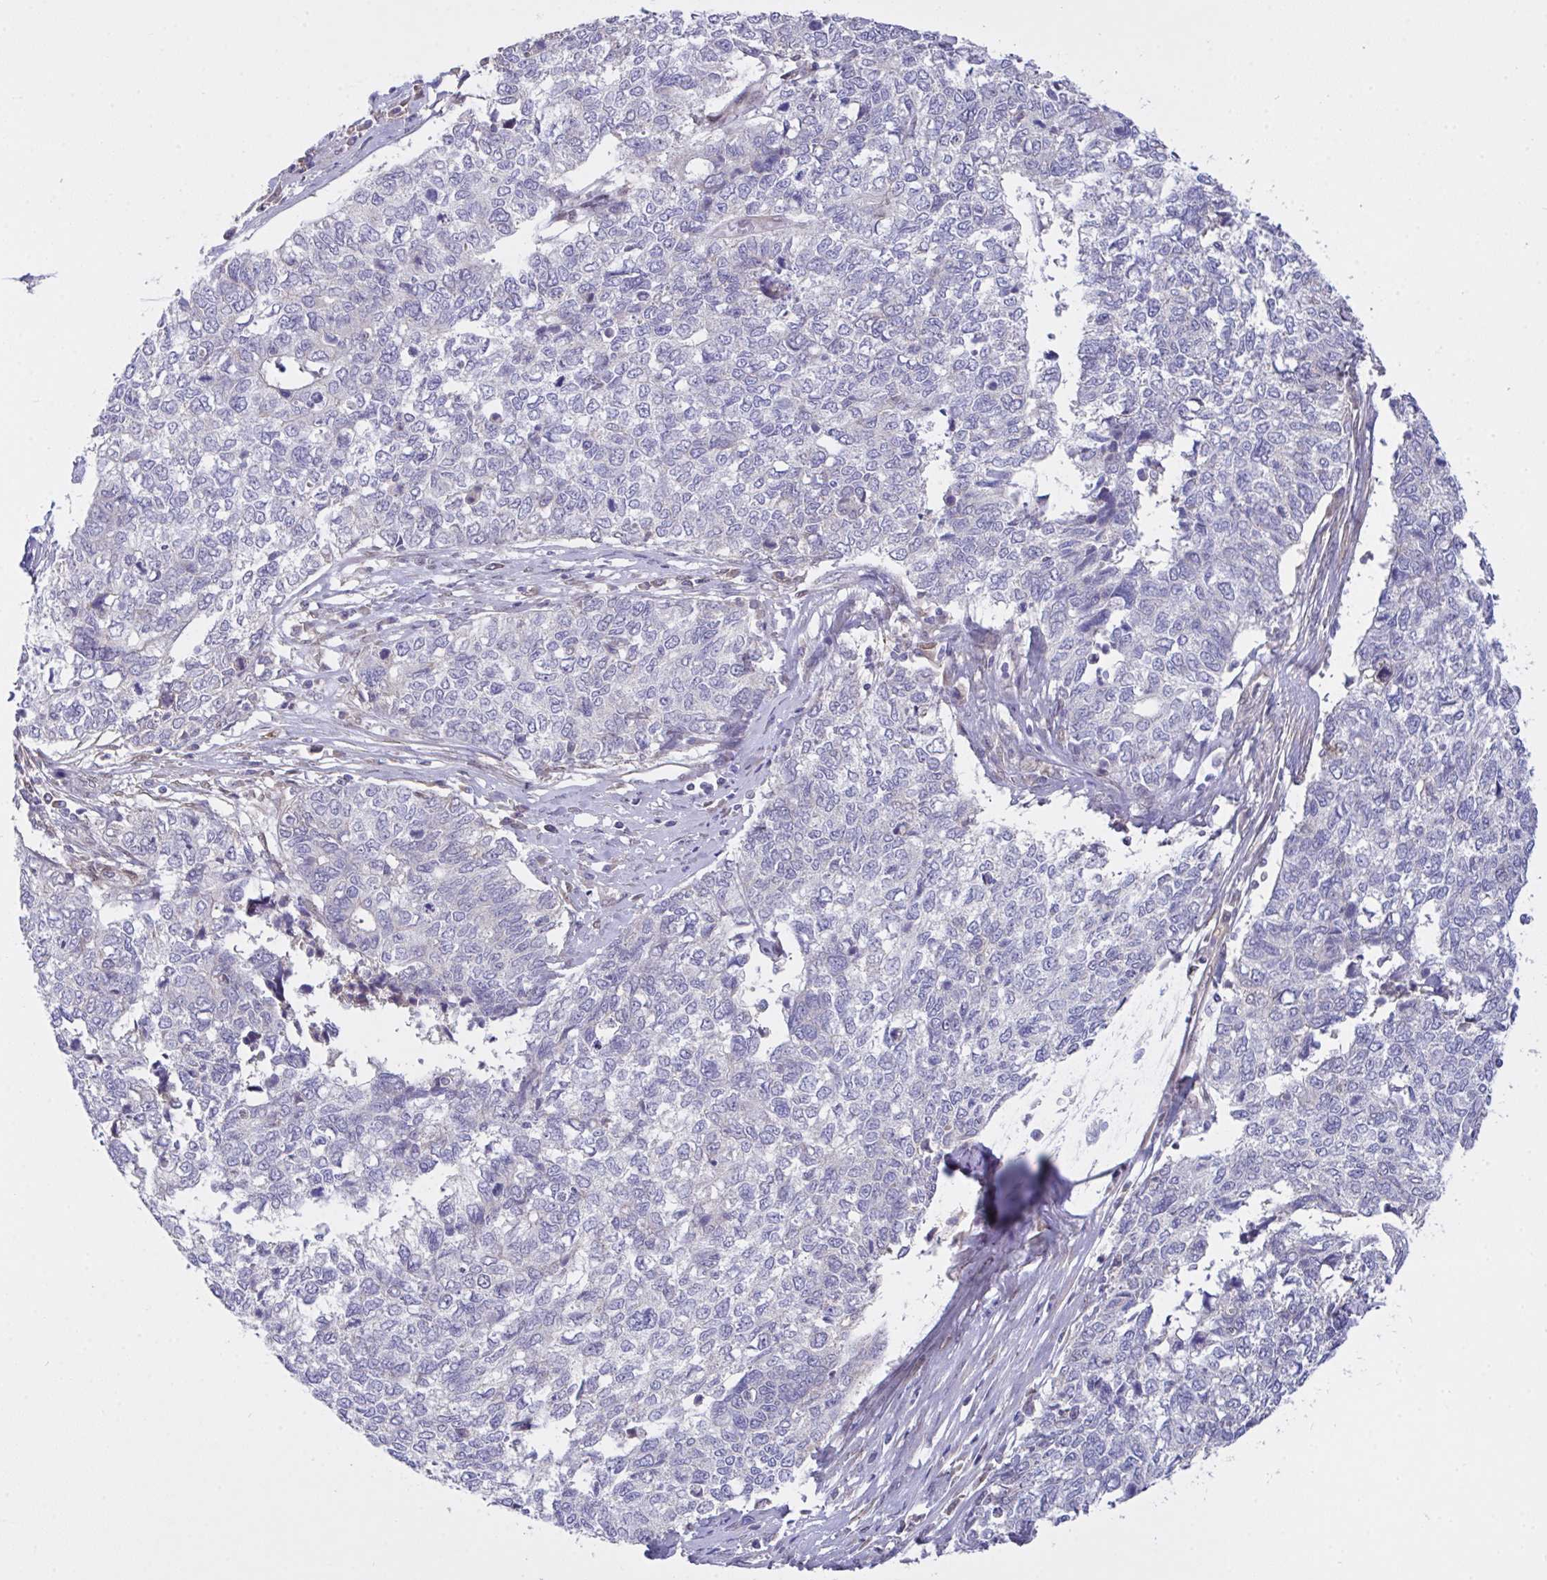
{"staining": {"intensity": "negative", "quantity": "none", "location": "none"}, "tissue": "cervical cancer", "cell_type": "Tumor cells", "image_type": "cancer", "snomed": [{"axis": "morphology", "description": "Adenocarcinoma, NOS"}, {"axis": "topography", "description": "Cervix"}], "caption": "Immunohistochemical staining of cervical cancer (adenocarcinoma) exhibits no significant expression in tumor cells. (DAB (3,3'-diaminobenzidine) immunohistochemistry with hematoxylin counter stain).", "gene": "L3HYPDH", "patient": {"sex": "female", "age": 63}}